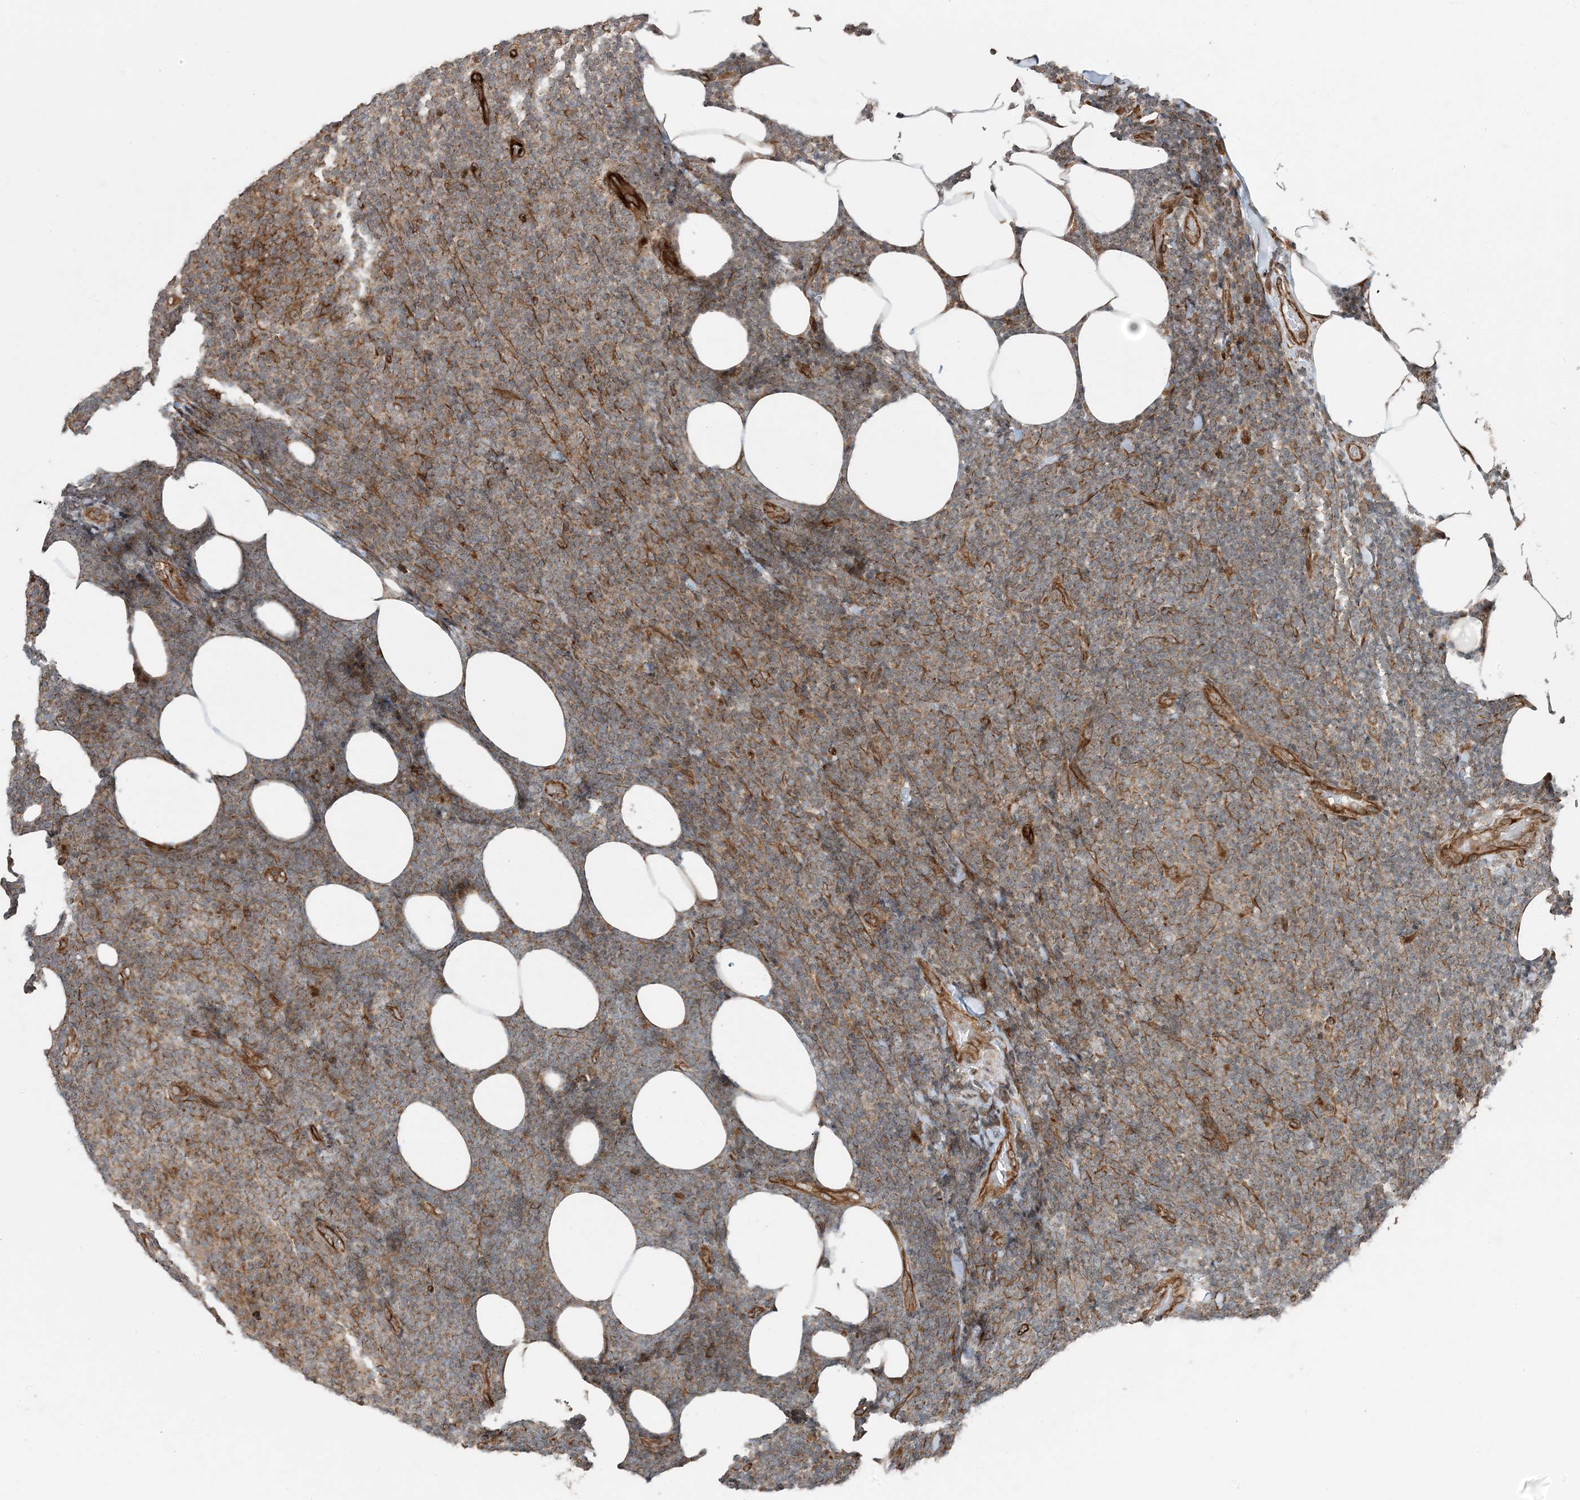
{"staining": {"intensity": "weak", "quantity": "25%-75%", "location": "cytoplasmic/membranous"}, "tissue": "lymphoma", "cell_type": "Tumor cells", "image_type": "cancer", "snomed": [{"axis": "morphology", "description": "Malignant lymphoma, non-Hodgkin's type, Low grade"}, {"axis": "topography", "description": "Lymph node"}], "caption": "Immunohistochemistry (IHC) (DAB) staining of low-grade malignant lymphoma, non-Hodgkin's type reveals weak cytoplasmic/membranous protein positivity in about 25%-75% of tumor cells.", "gene": "EDEM2", "patient": {"sex": "male", "age": 66}}